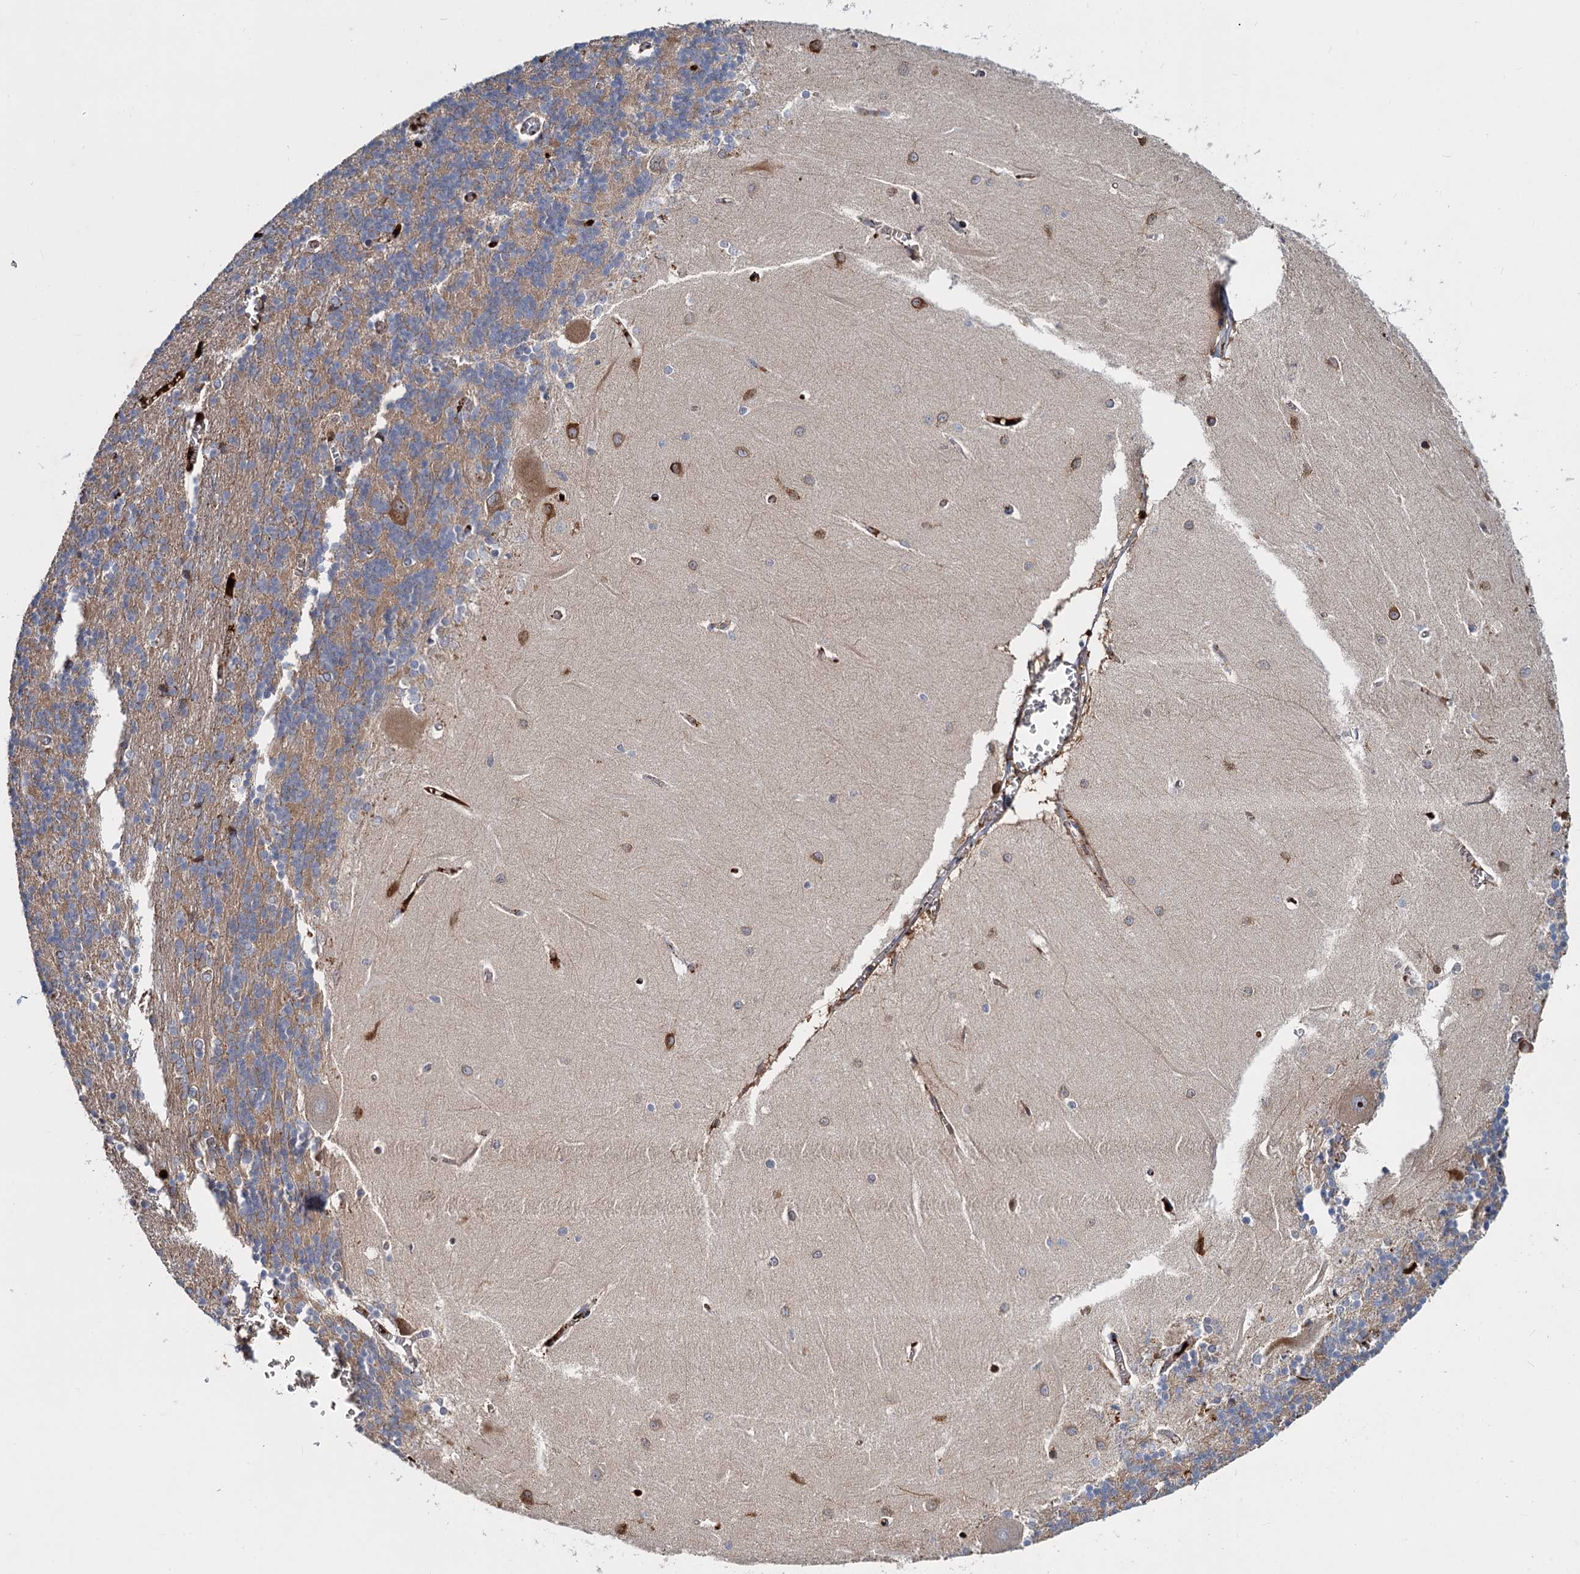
{"staining": {"intensity": "moderate", "quantity": "25%-75%", "location": "cytoplasmic/membranous"}, "tissue": "cerebellum", "cell_type": "Cells in granular layer", "image_type": "normal", "snomed": [{"axis": "morphology", "description": "Normal tissue, NOS"}, {"axis": "topography", "description": "Cerebellum"}], "caption": "DAB (3,3'-diaminobenzidine) immunohistochemical staining of benign cerebellum reveals moderate cytoplasmic/membranous protein staining in about 25%-75% of cells in granular layer. Nuclei are stained in blue.", "gene": "CHRD", "patient": {"sex": "male", "age": 37}}